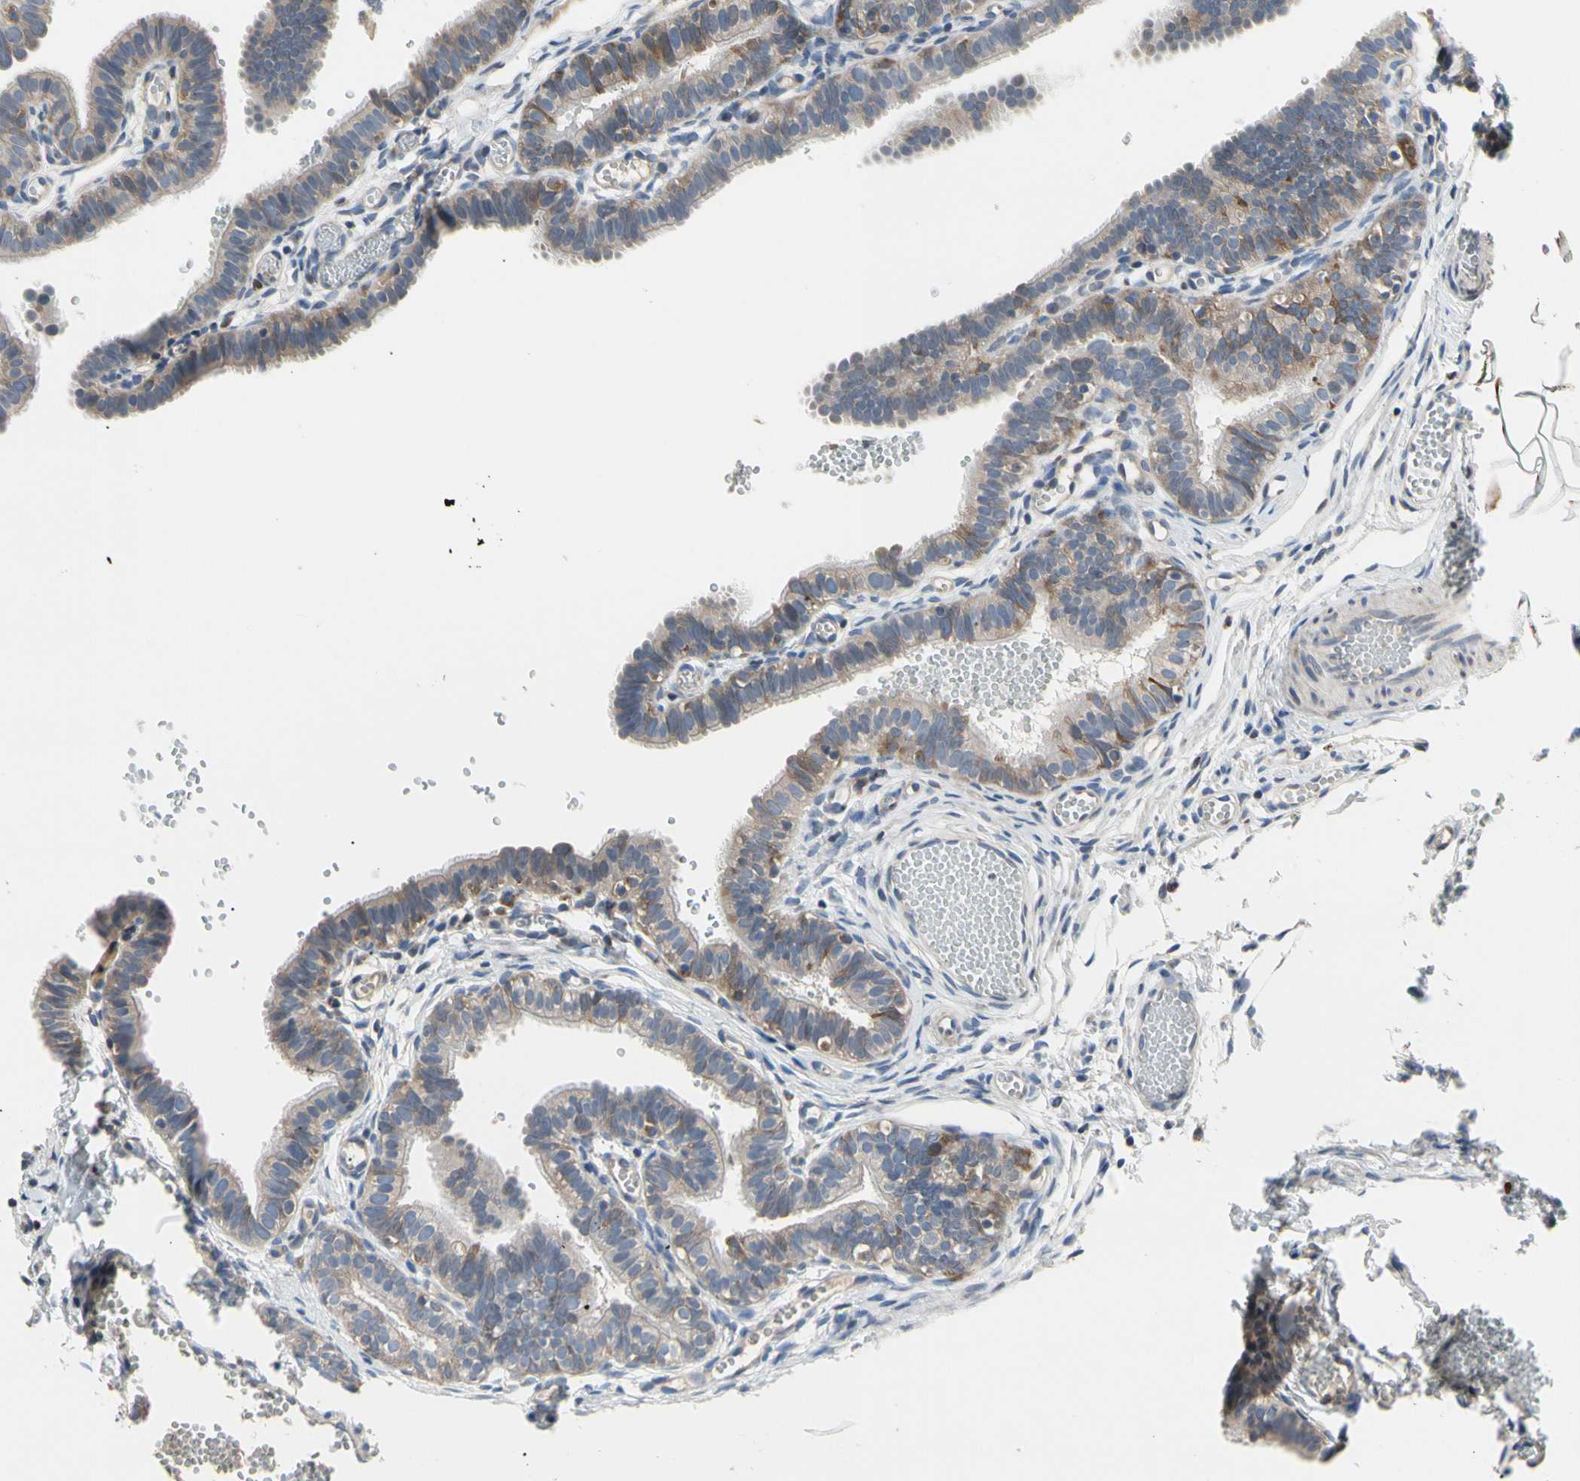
{"staining": {"intensity": "weak", "quantity": ">75%", "location": "cytoplasmic/membranous"}, "tissue": "fallopian tube", "cell_type": "Glandular cells", "image_type": "normal", "snomed": [{"axis": "morphology", "description": "Normal tissue, NOS"}, {"axis": "topography", "description": "Fallopian tube"}, {"axis": "topography", "description": "Placenta"}], "caption": "Immunohistochemistry (DAB) staining of unremarkable human fallopian tube exhibits weak cytoplasmic/membranous protein expression in approximately >75% of glandular cells. (Brightfield microscopy of DAB IHC at high magnification).", "gene": "MMEL1", "patient": {"sex": "female", "age": 34}}